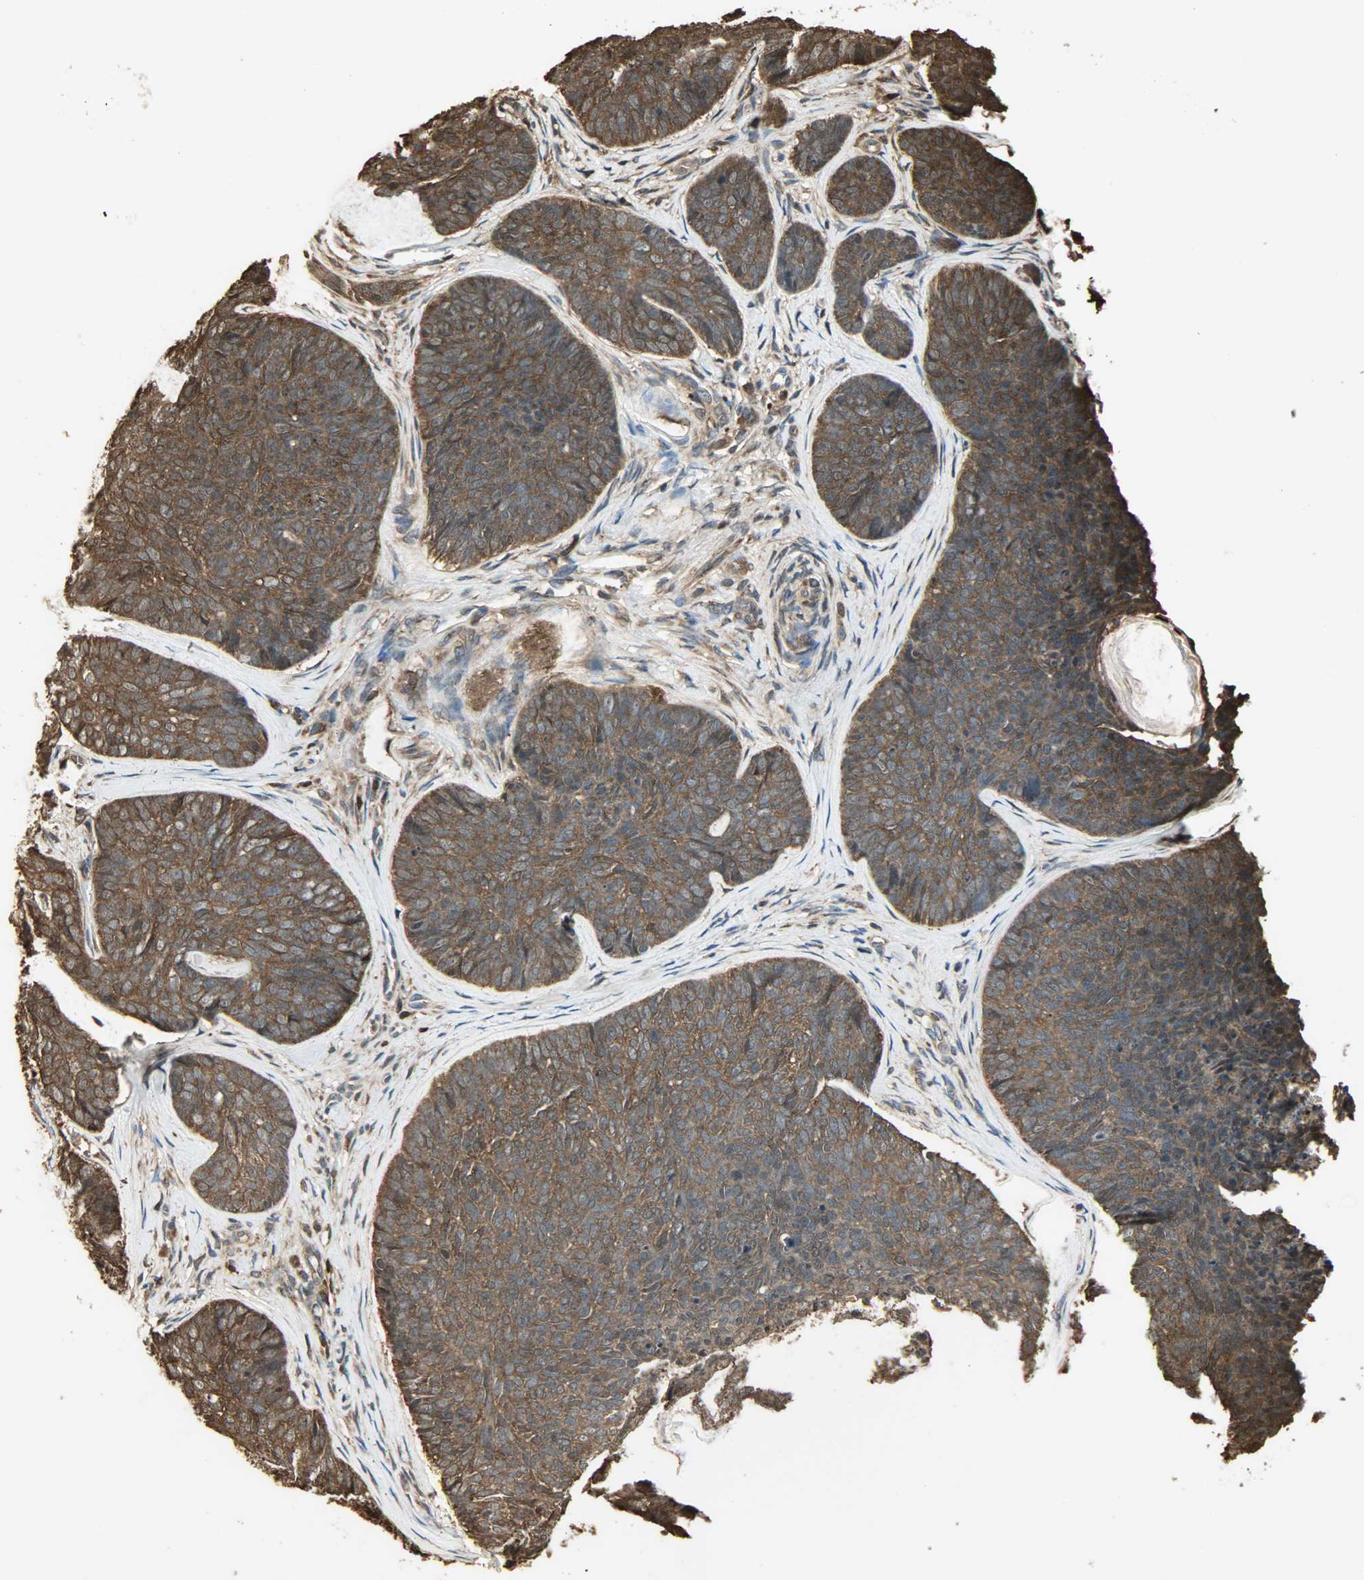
{"staining": {"intensity": "strong", "quantity": ">75%", "location": "cytoplasmic/membranous"}, "tissue": "skin cancer", "cell_type": "Tumor cells", "image_type": "cancer", "snomed": [{"axis": "morphology", "description": "Normal tissue, NOS"}, {"axis": "morphology", "description": "Basal cell carcinoma"}, {"axis": "topography", "description": "Skin"}], "caption": "Strong cytoplasmic/membranous expression is seen in about >75% of tumor cells in skin cancer.", "gene": "YWHAZ", "patient": {"sex": "female", "age": 69}}